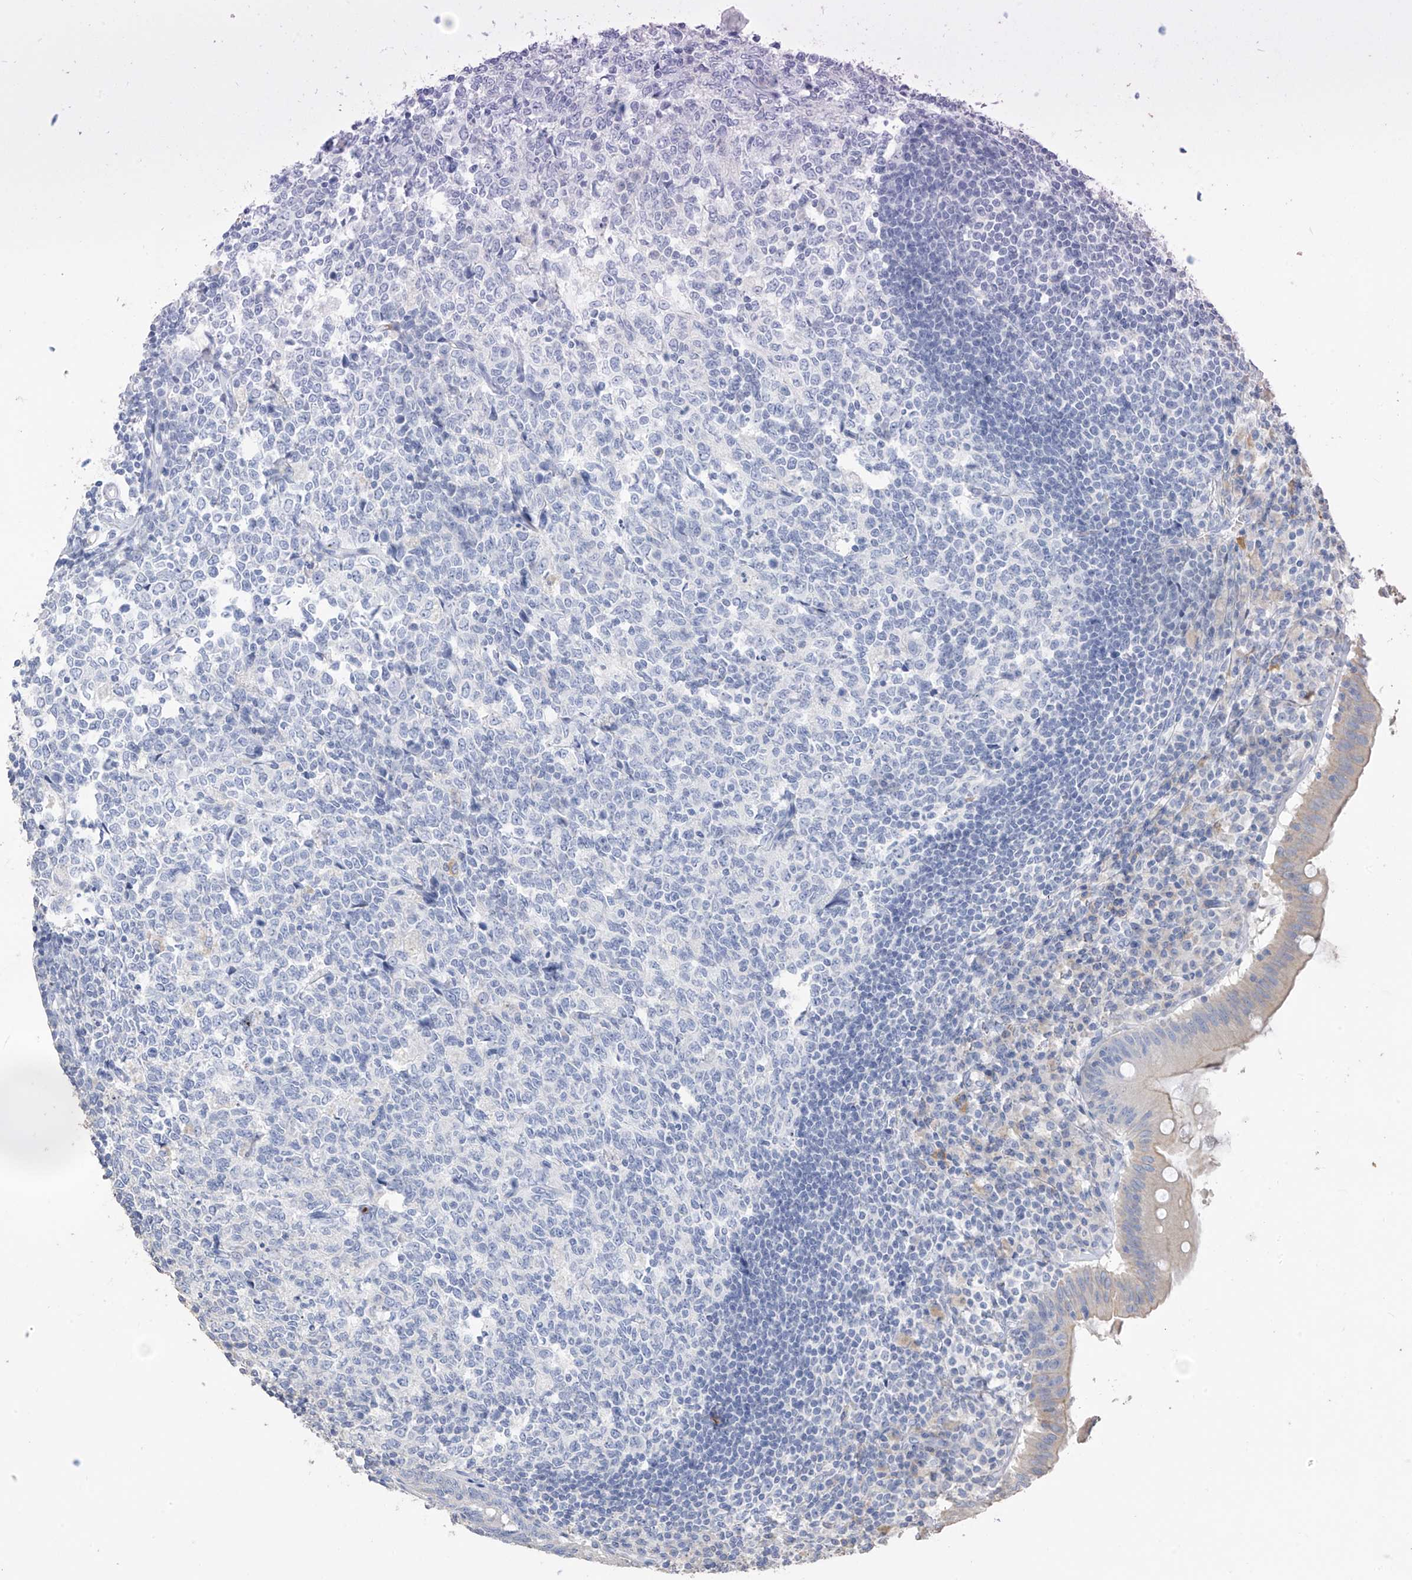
{"staining": {"intensity": "weak", "quantity": "<25%", "location": "cytoplasmic/membranous"}, "tissue": "appendix", "cell_type": "Glandular cells", "image_type": "normal", "snomed": [{"axis": "morphology", "description": "Normal tissue, NOS"}, {"axis": "topography", "description": "Appendix"}], "caption": "Appendix stained for a protein using immunohistochemistry reveals no expression glandular cells.", "gene": "PAFAH1B3", "patient": {"sex": "female", "age": 54}}